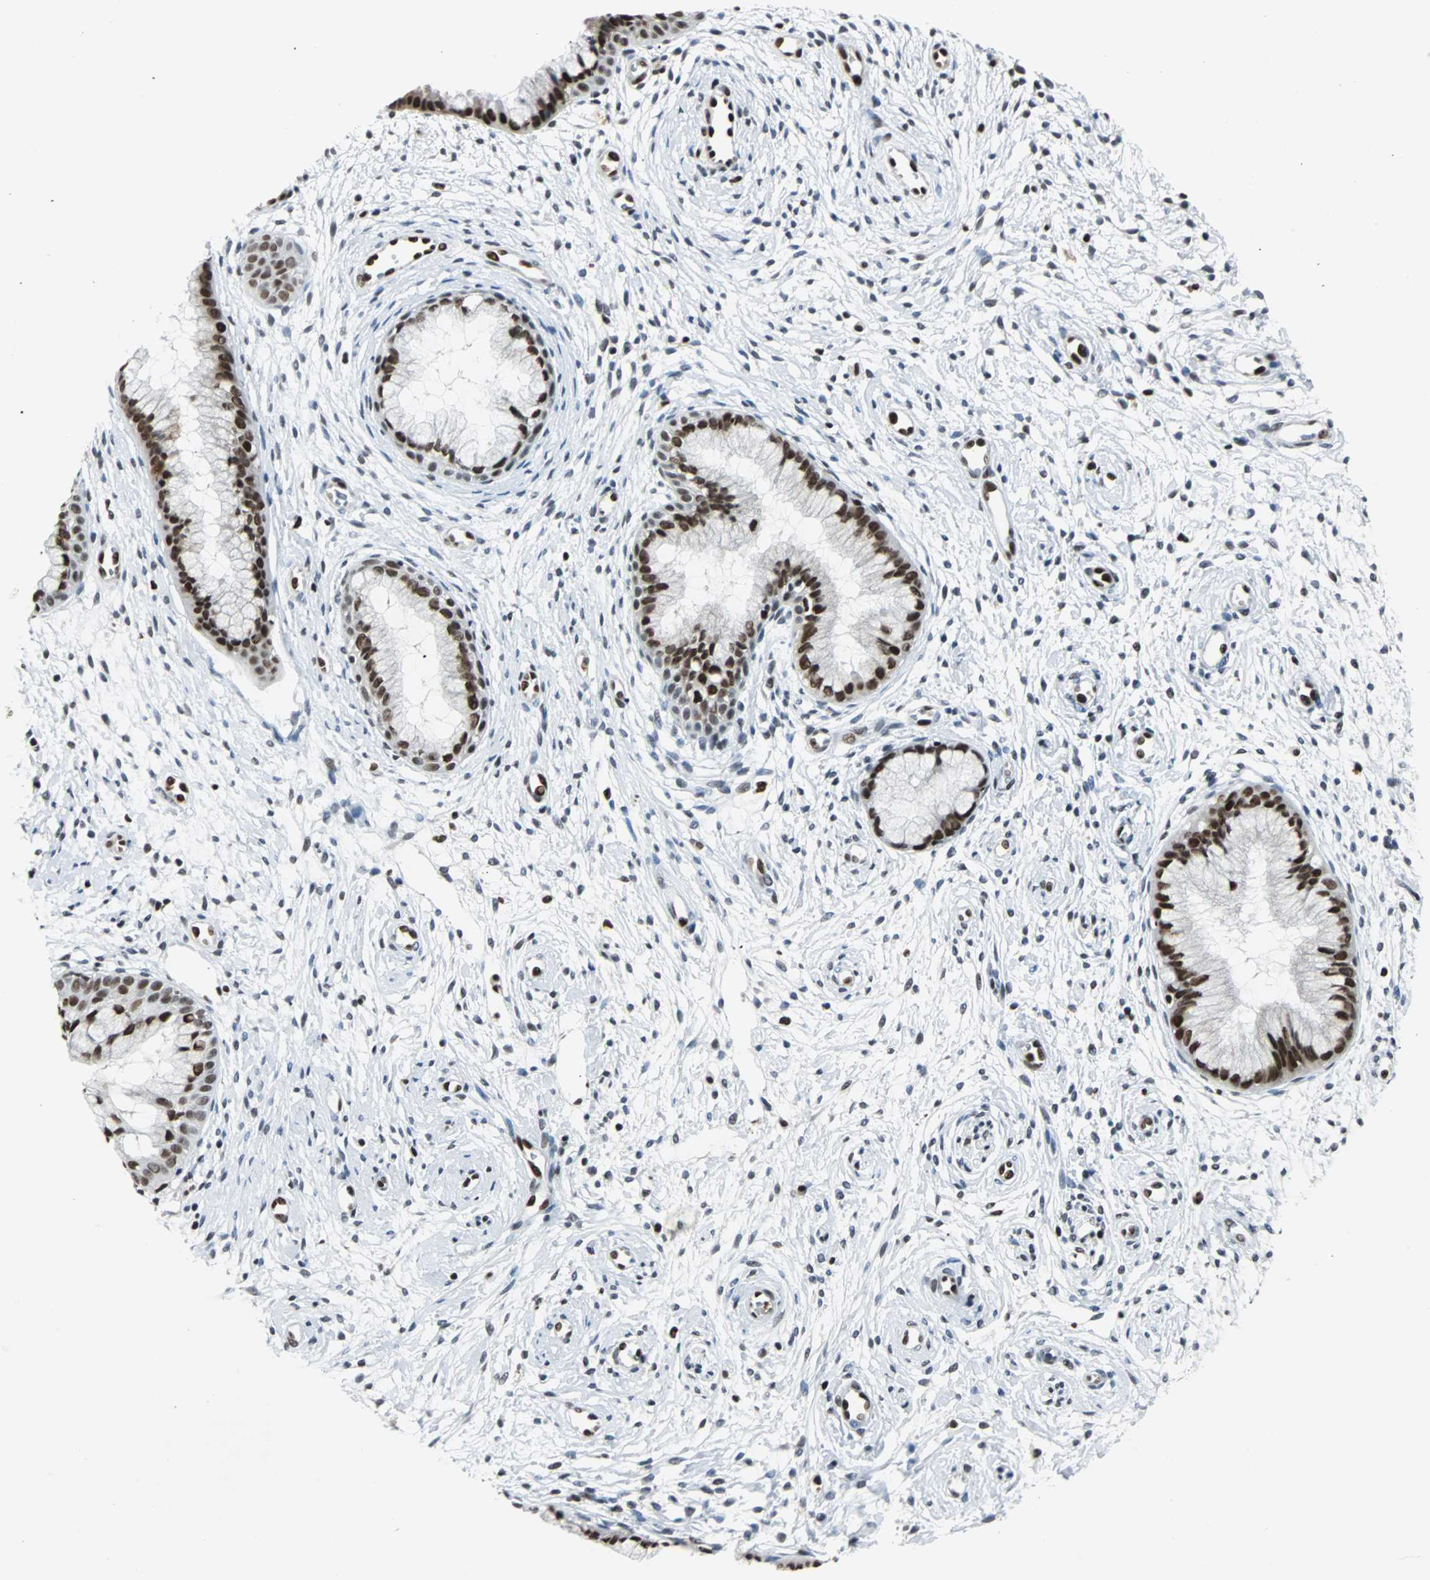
{"staining": {"intensity": "strong", "quantity": ">75%", "location": "nuclear"}, "tissue": "cervix", "cell_type": "Glandular cells", "image_type": "normal", "snomed": [{"axis": "morphology", "description": "Normal tissue, NOS"}, {"axis": "topography", "description": "Cervix"}], "caption": "The immunohistochemical stain labels strong nuclear expression in glandular cells of unremarkable cervix. The staining was performed using DAB (3,3'-diaminobenzidine) to visualize the protein expression in brown, while the nuclei were stained in blue with hematoxylin (Magnification: 20x).", "gene": "XRCC4", "patient": {"sex": "female", "age": 39}}